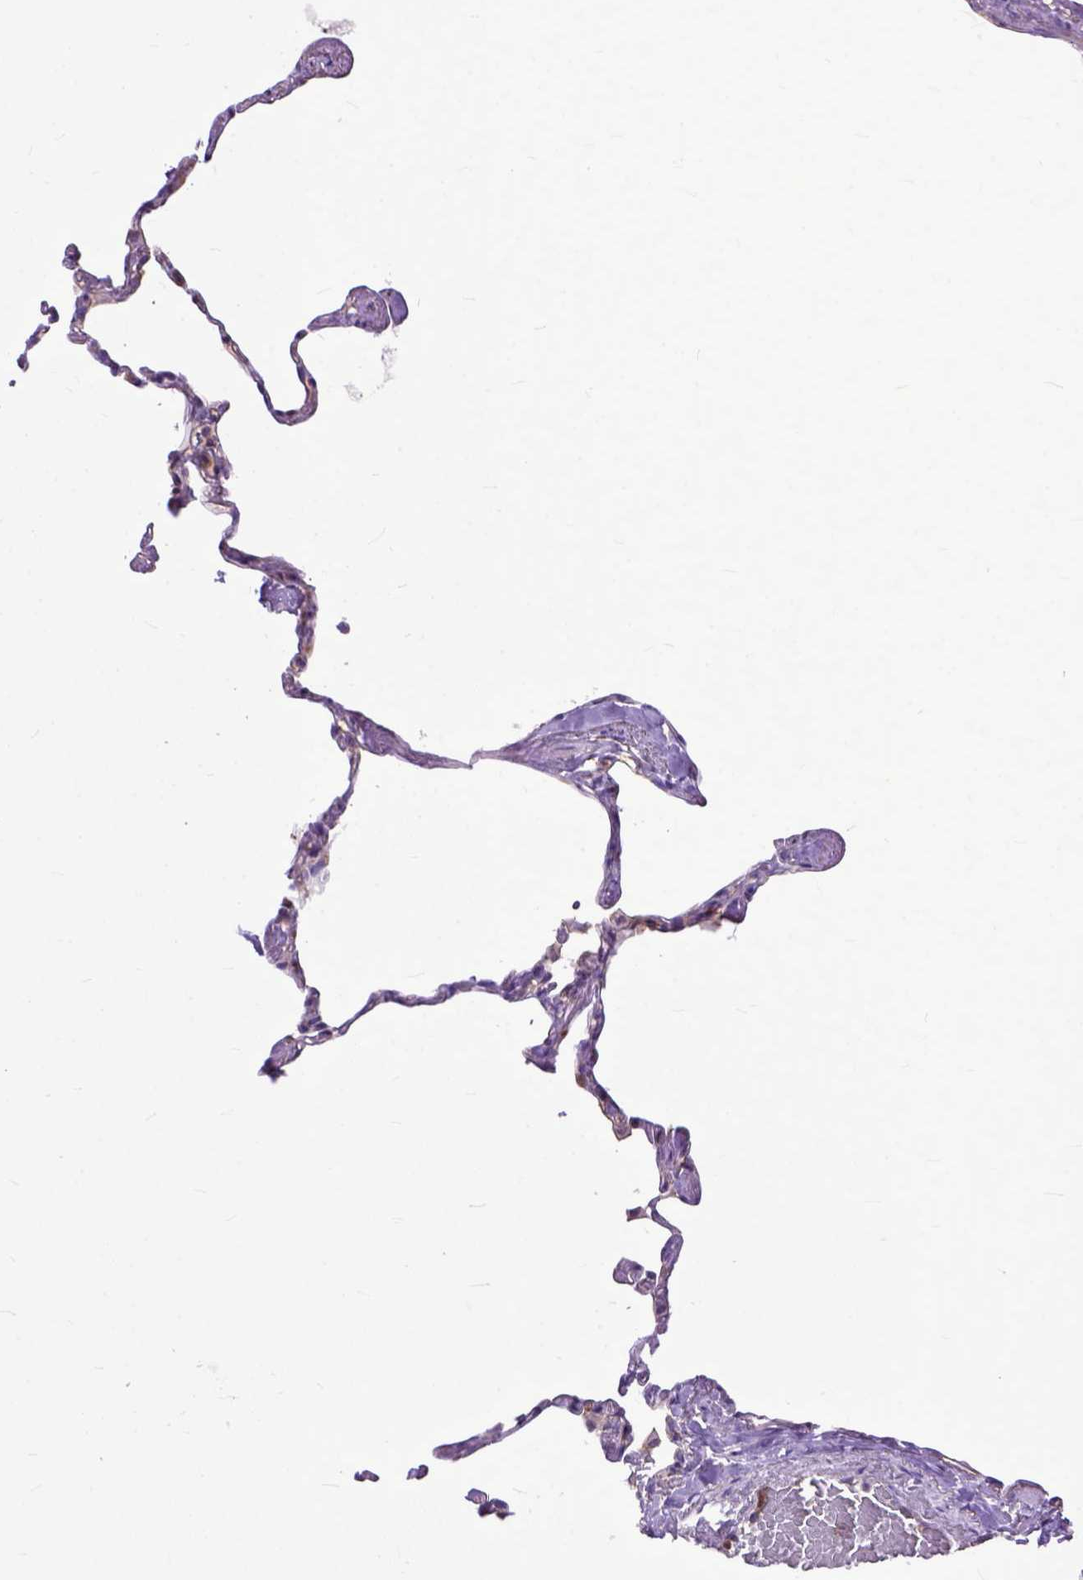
{"staining": {"intensity": "weak", "quantity": "<25%", "location": "cytoplasmic/membranous"}, "tissue": "lung", "cell_type": "Alveolar cells", "image_type": "normal", "snomed": [{"axis": "morphology", "description": "Normal tissue, NOS"}, {"axis": "topography", "description": "Lung"}], "caption": "The image exhibits no staining of alveolar cells in benign lung. (Stains: DAB (3,3'-diaminobenzidine) immunohistochemistry with hematoxylin counter stain, Microscopy: brightfield microscopy at high magnification).", "gene": "NAMPT", "patient": {"sex": "male", "age": 65}}